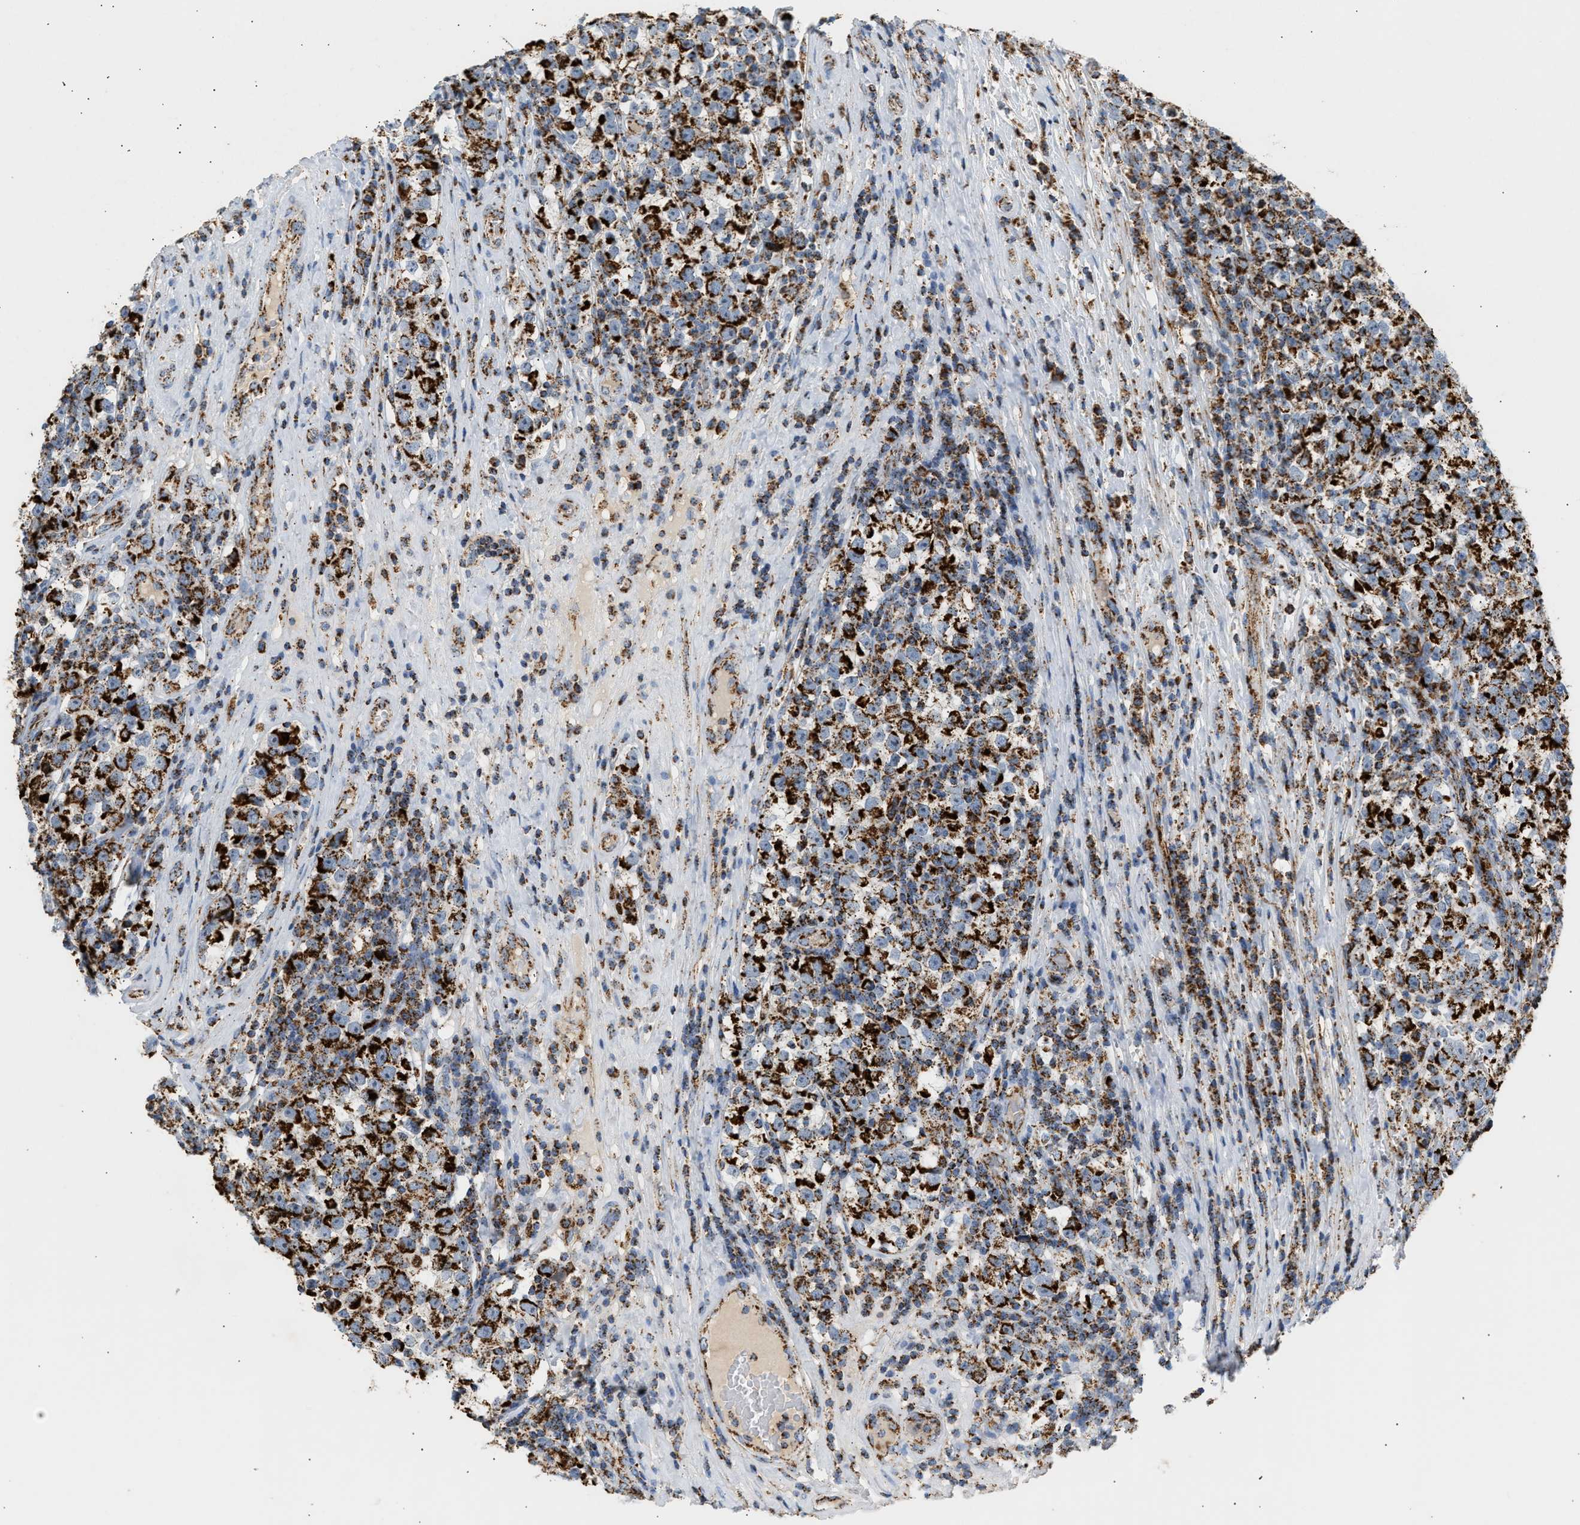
{"staining": {"intensity": "strong", "quantity": ">75%", "location": "cytoplasmic/membranous"}, "tissue": "testis cancer", "cell_type": "Tumor cells", "image_type": "cancer", "snomed": [{"axis": "morphology", "description": "Normal tissue, NOS"}, {"axis": "morphology", "description": "Seminoma, NOS"}, {"axis": "topography", "description": "Testis"}], "caption": "Human testis cancer stained with a protein marker displays strong staining in tumor cells.", "gene": "OGDH", "patient": {"sex": "male", "age": 43}}